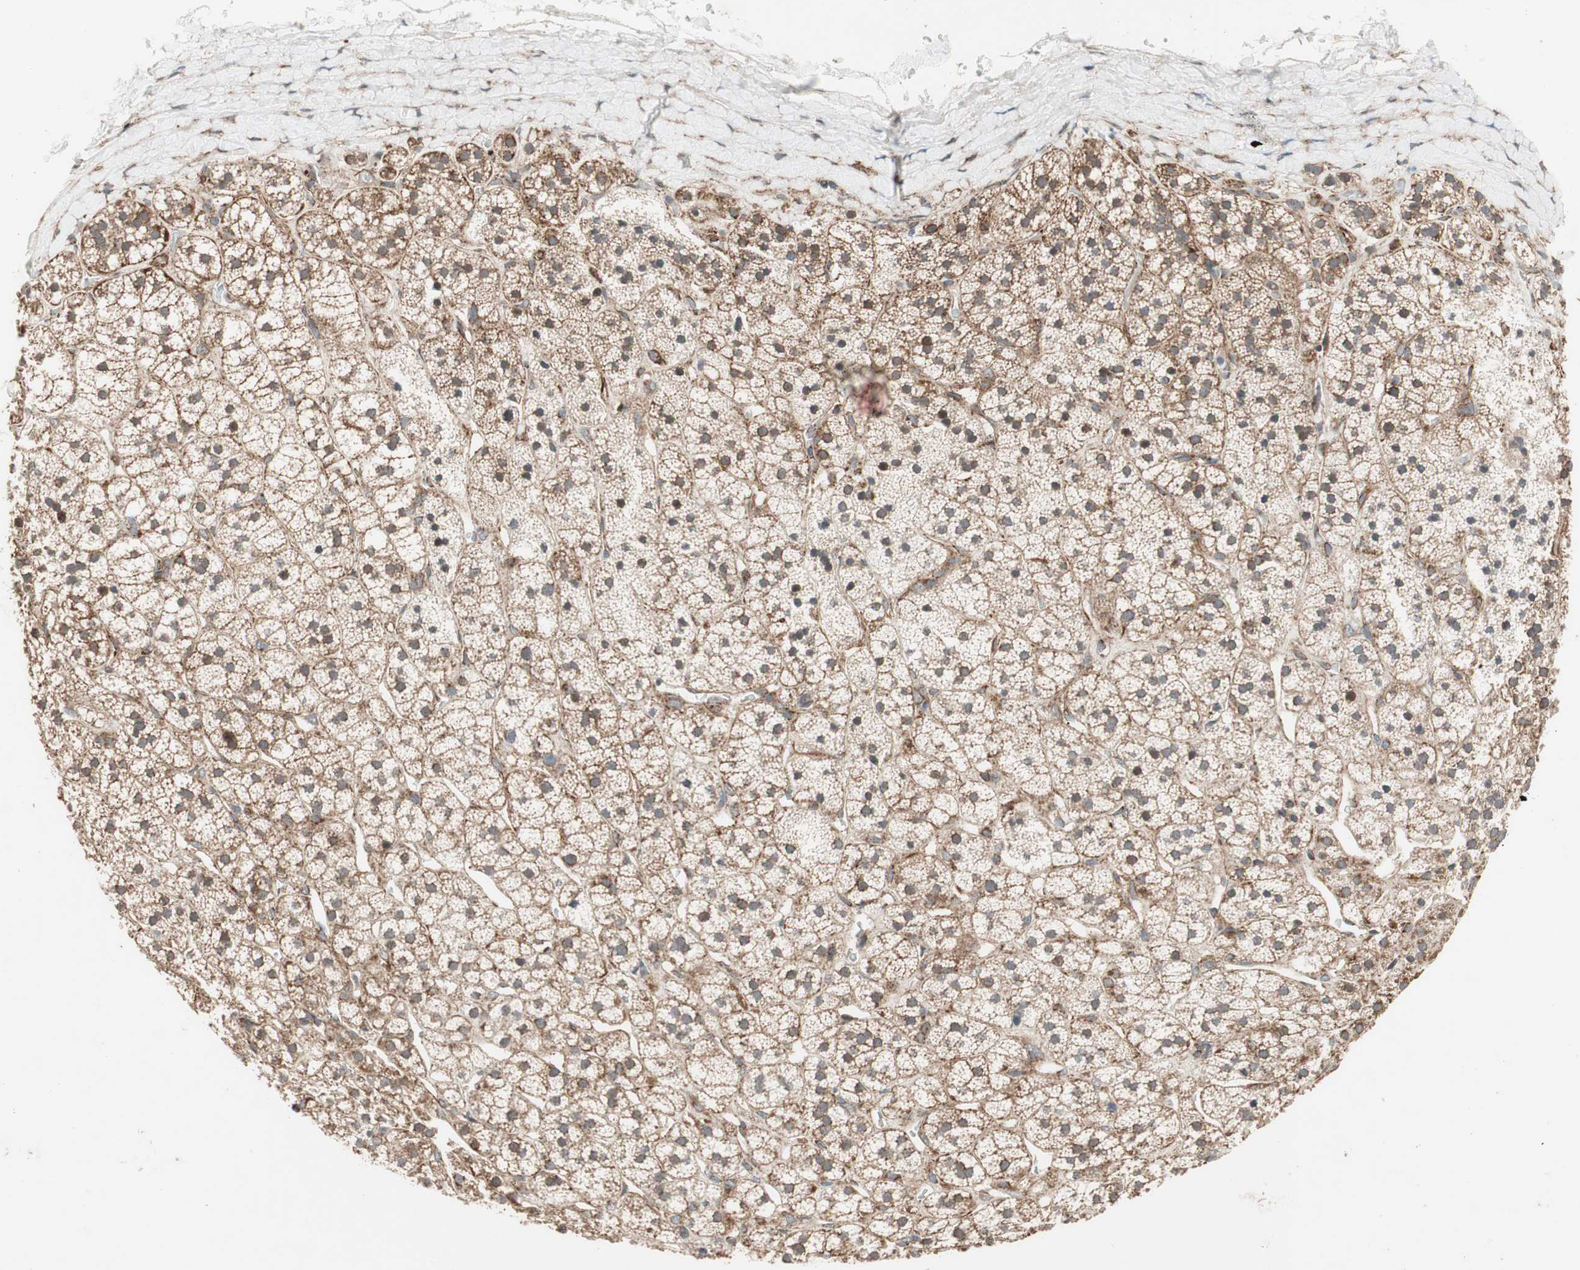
{"staining": {"intensity": "moderate", "quantity": ">75%", "location": "cytoplasmic/membranous"}, "tissue": "adrenal gland", "cell_type": "Glandular cells", "image_type": "normal", "snomed": [{"axis": "morphology", "description": "Normal tissue, NOS"}, {"axis": "topography", "description": "Adrenal gland"}], "caption": "The image displays a brown stain indicating the presence of a protein in the cytoplasmic/membranous of glandular cells in adrenal gland.", "gene": "AKAP1", "patient": {"sex": "male", "age": 56}}